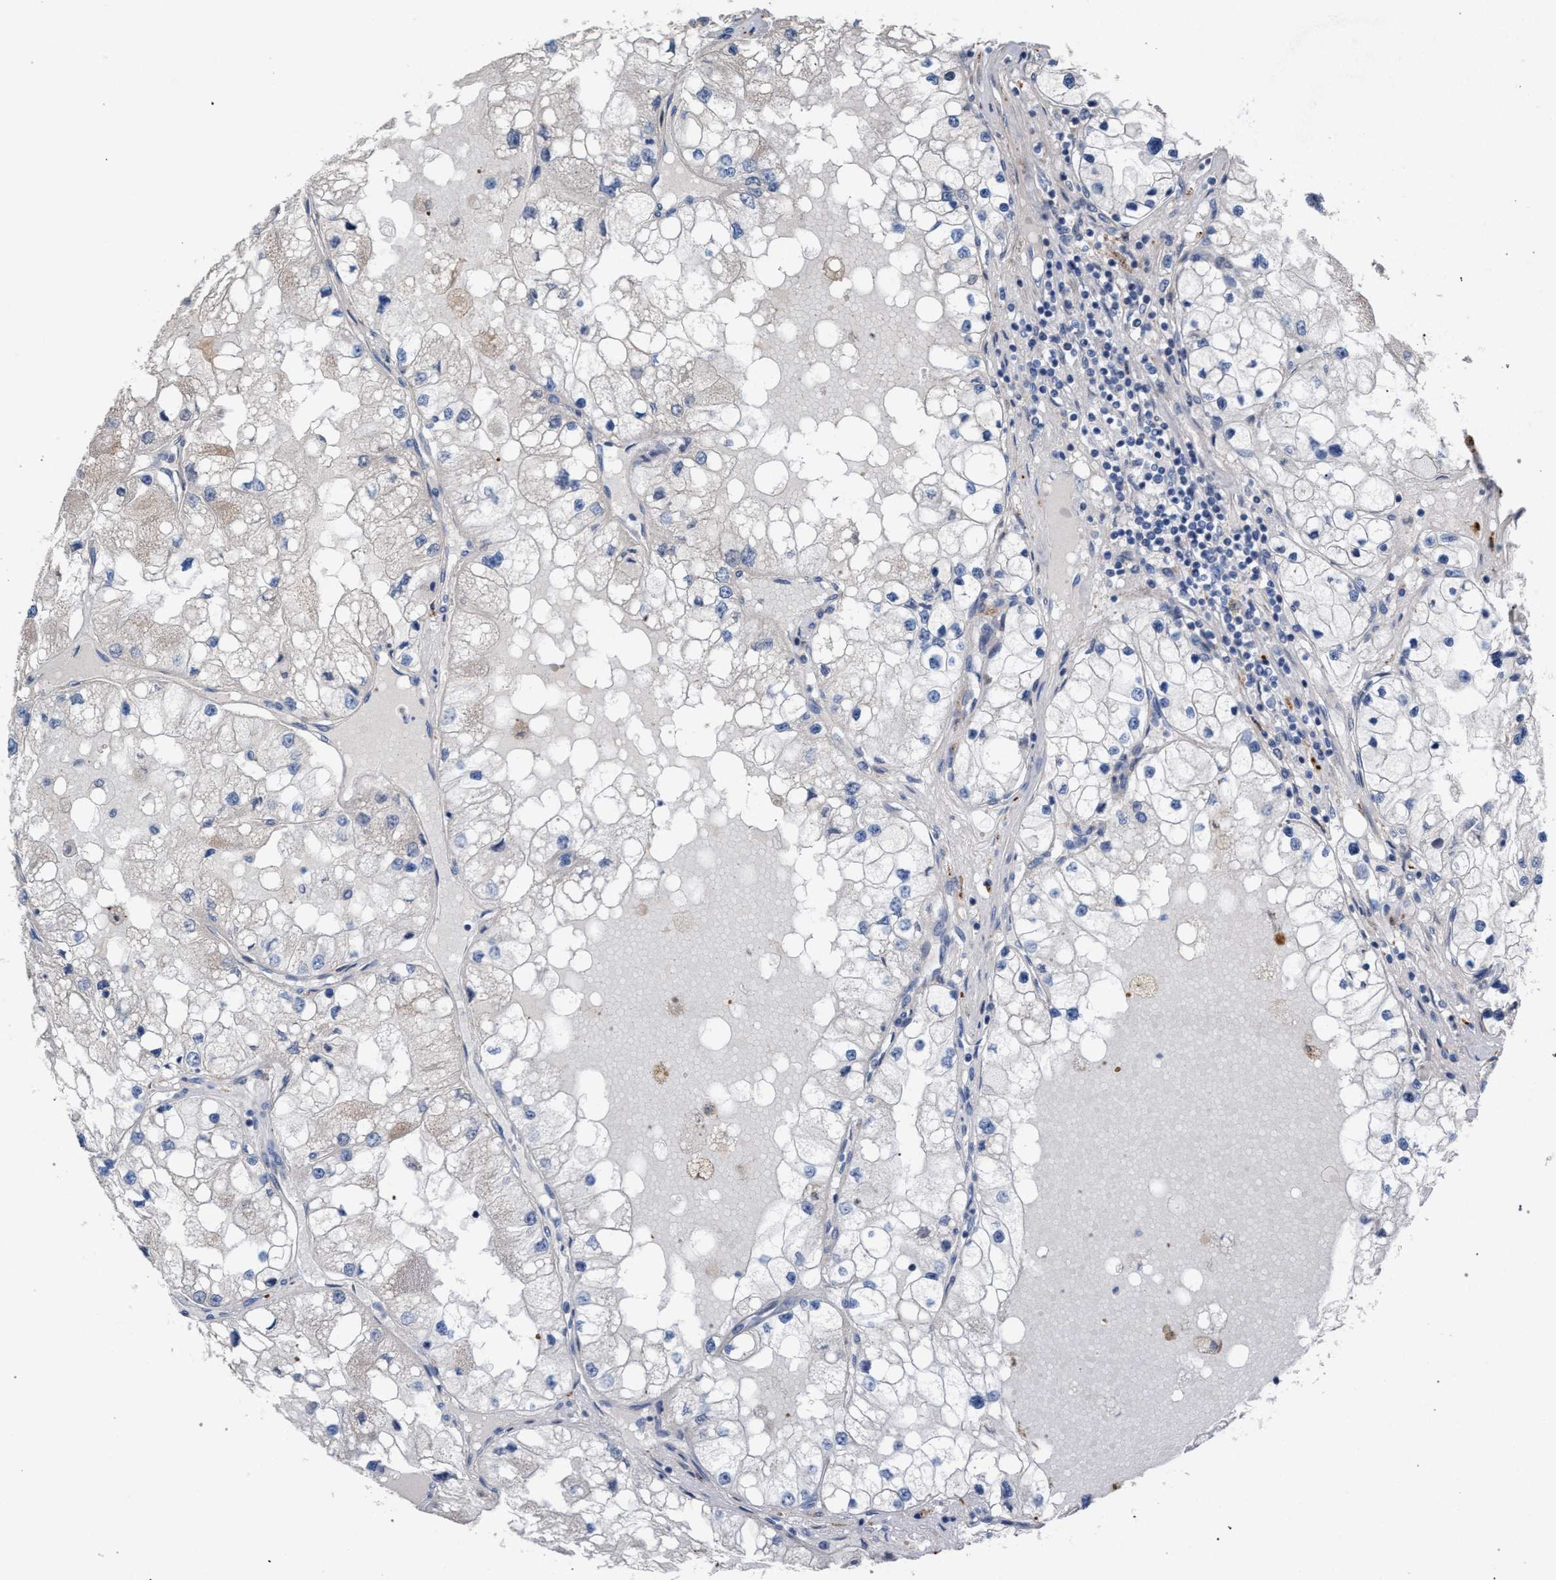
{"staining": {"intensity": "negative", "quantity": "none", "location": "none"}, "tissue": "renal cancer", "cell_type": "Tumor cells", "image_type": "cancer", "snomed": [{"axis": "morphology", "description": "Adenocarcinoma, NOS"}, {"axis": "topography", "description": "Kidney"}], "caption": "Immunohistochemical staining of renal cancer demonstrates no significant expression in tumor cells.", "gene": "RNF135", "patient": {"sex": "male", "age": 68}}